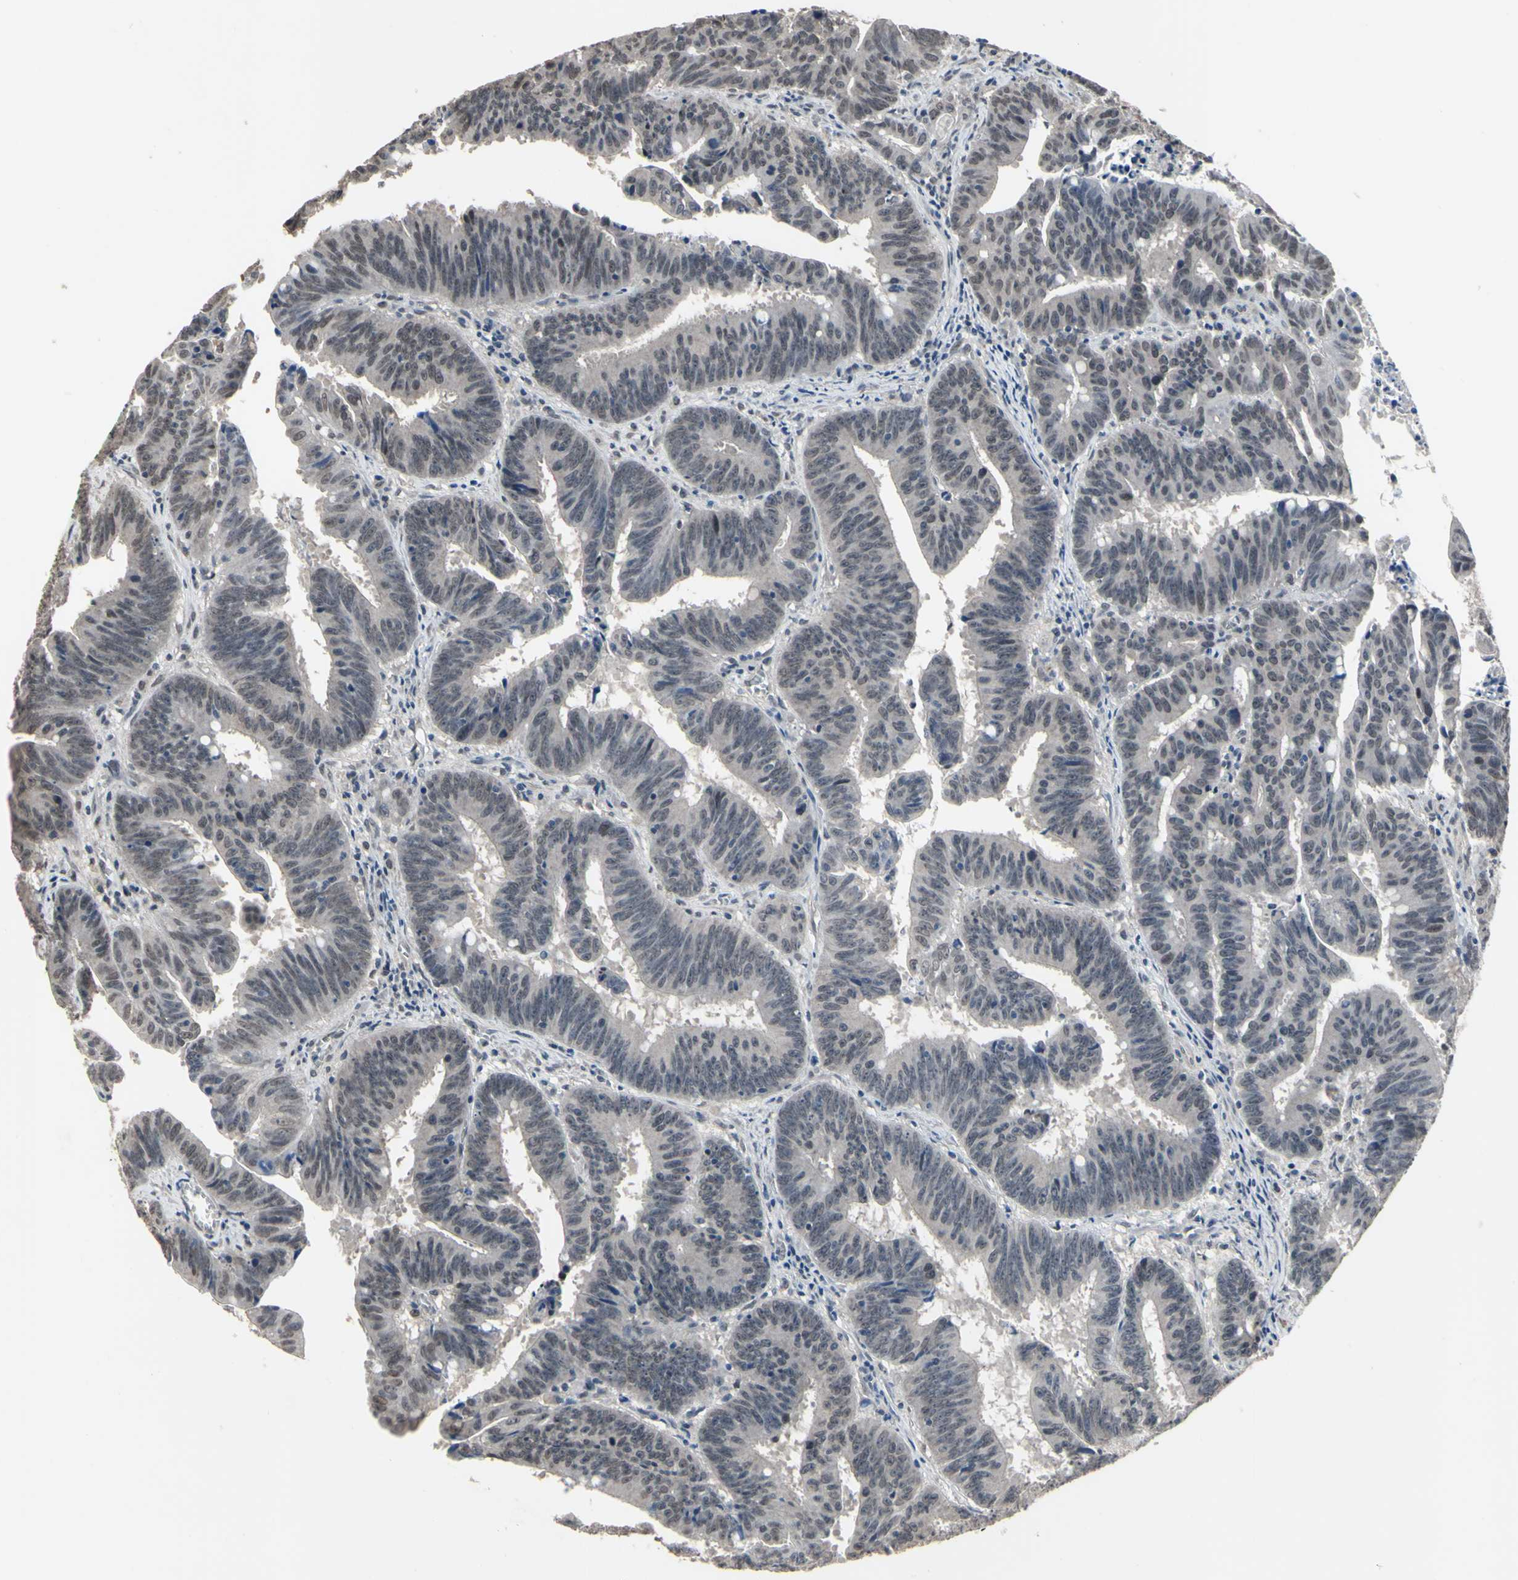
{"staining": {"intensity": "weak", "quantity": "<25%", "location": "cytoplasmic/membranous"}, "tissue": "colorectal cancer", "cell_type": "Tumor cells", "image_type": "cancer", "snomed": [{"axis": "morphology", "description": "Adenocarcinoma, NOS"}, {"axis": "topography", "description": "Colon"}], "caption": "A histopathology image of human colorectal cancer is negative for staining in tumor cells. Brightfield microscopy of immunohistochemistry (IHC) stained with DAB (3,3'-diaminobenzidine) (brown) and hematoxylin (blue), captured at high magnification.", "gene": "ZNF174", "patient": {"sex": "male", "age": 45}}